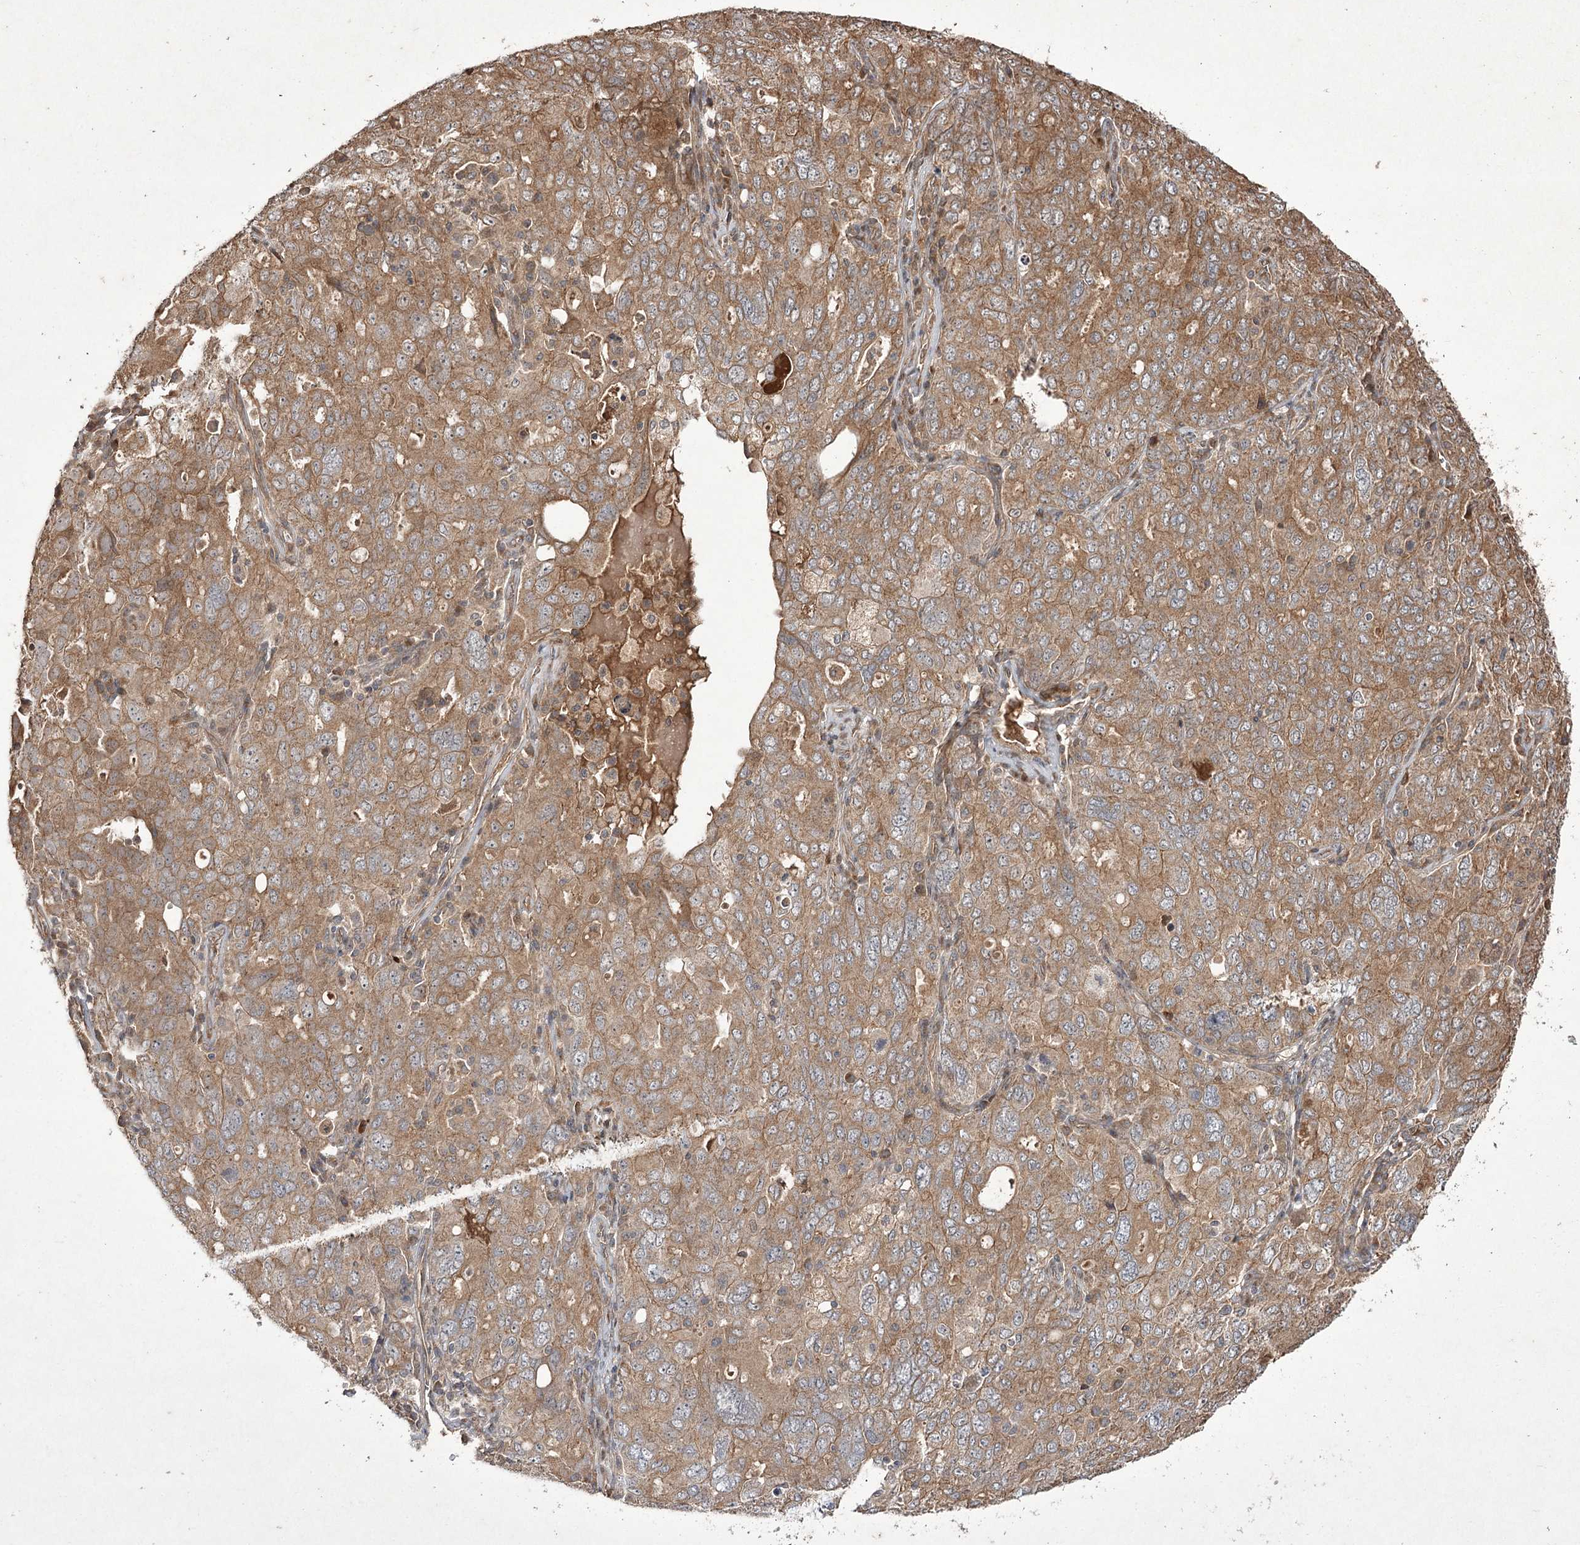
{"staining": {"intensity": "moderate", "quantity": ">75%", "location": "cytoplasmic/membranous"}, "tissue": "ovarian cancer", "cell_type": "Tumor cells", "image_type": "cancer", "snomed": [{"axis": "morphology", "description": "Carcinoma, endometroid"}, {"axis": "topography", "description": "Ovary"}], "caption": "Ovarian cancer (endometroid carcinoma) stained for a protein displays moderate cytoplasmic/membranous positivity in tumor cells.", "gene": "FANCL", "patient": {"sex": "female", "age": 62}}